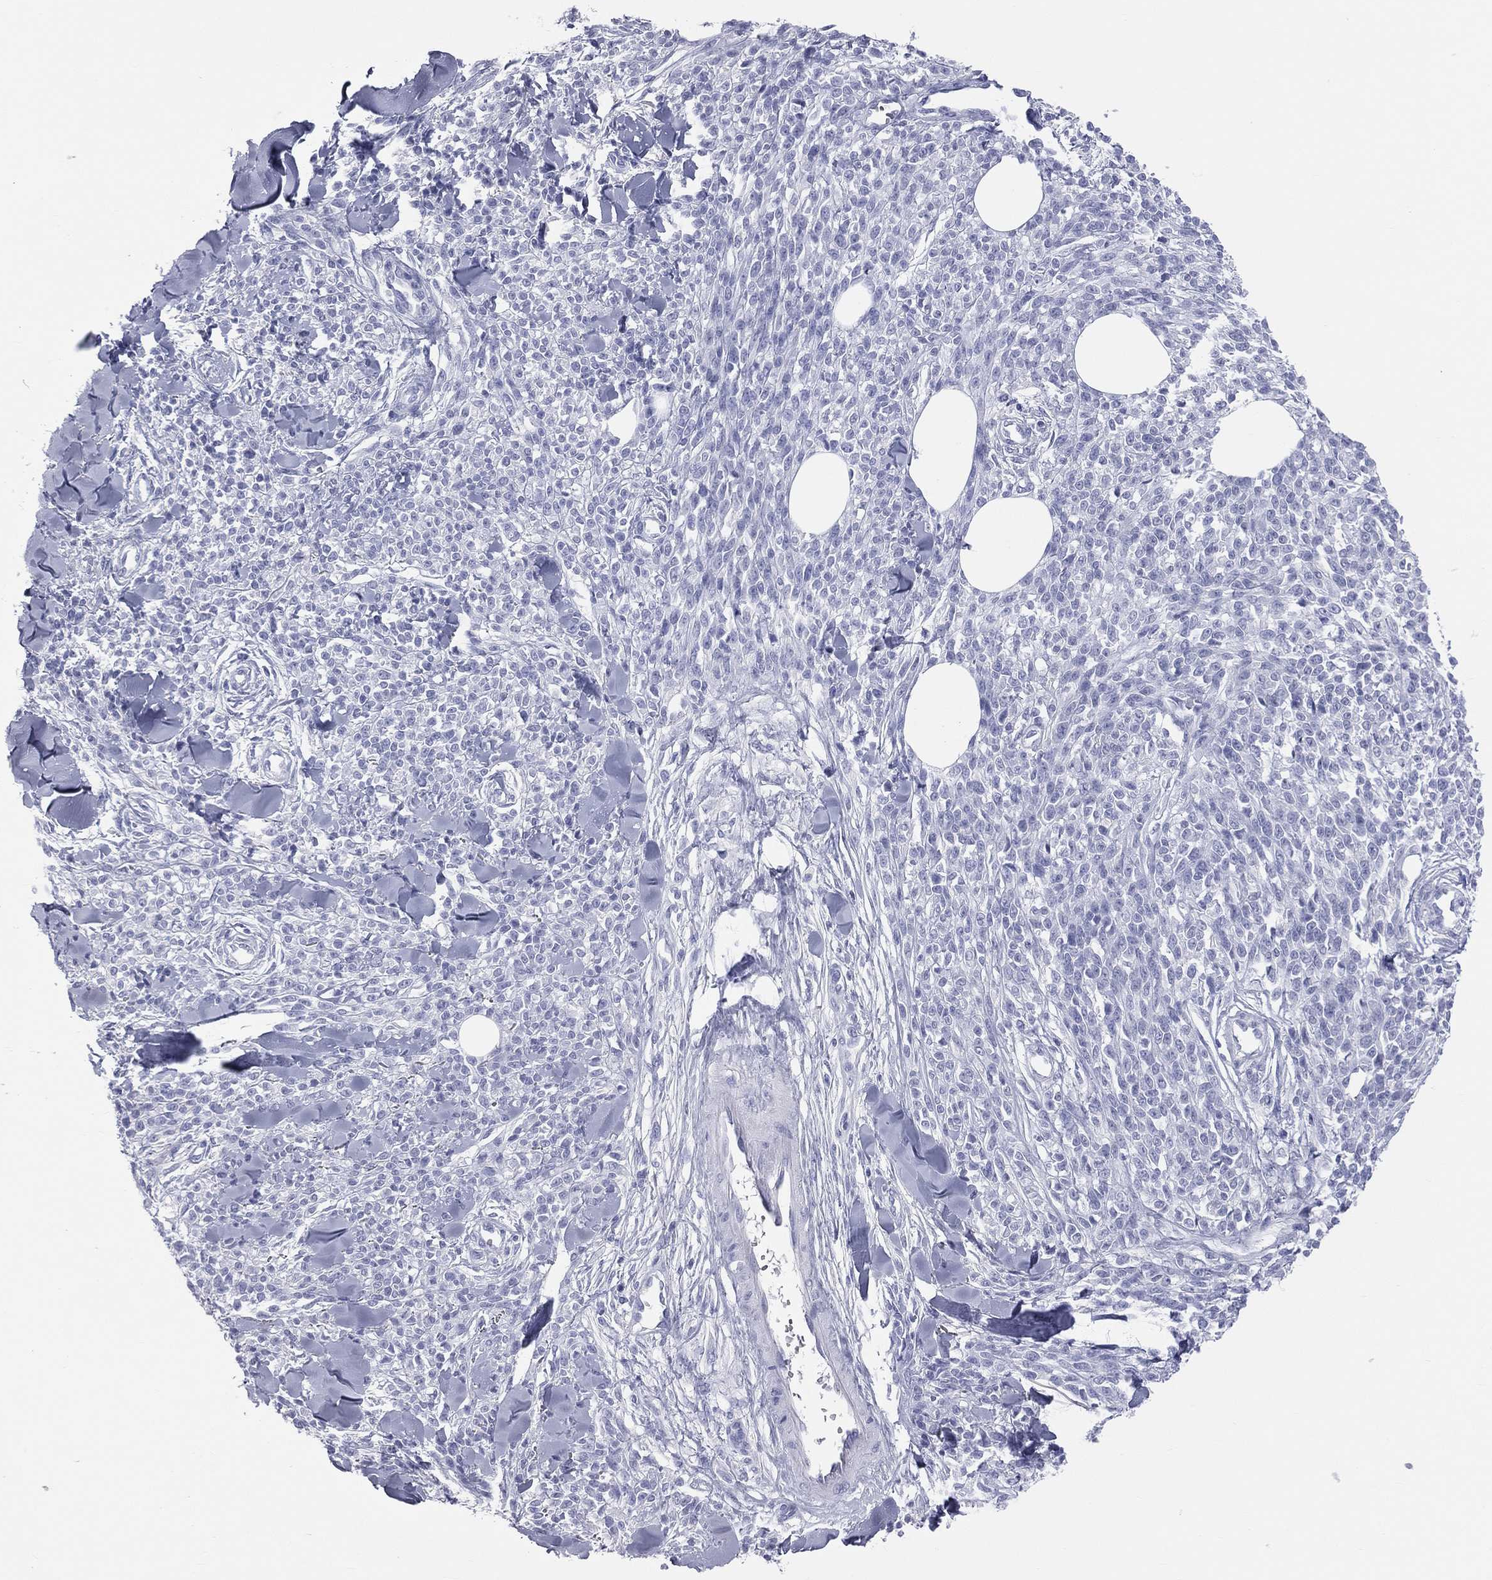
{"staining": {"intensity": "negative", "quantity": "none", "location": "none"}, "tissue": "melanoma", "cell_type": "Tumor cells", "image_type": "cancer", "snomed": [{"axis": "morphology", "description": "Malignant melanoma, NOS"}, {"axis": "topography", "description": "Skin"}, {"axis": "topography", "description": "Skin of trunk"}], "caption": "There is no significant positivity in tumor cells of malignant melanoma.", "gene": "MLN", "patient": {"sex": "male", "age": 74}}